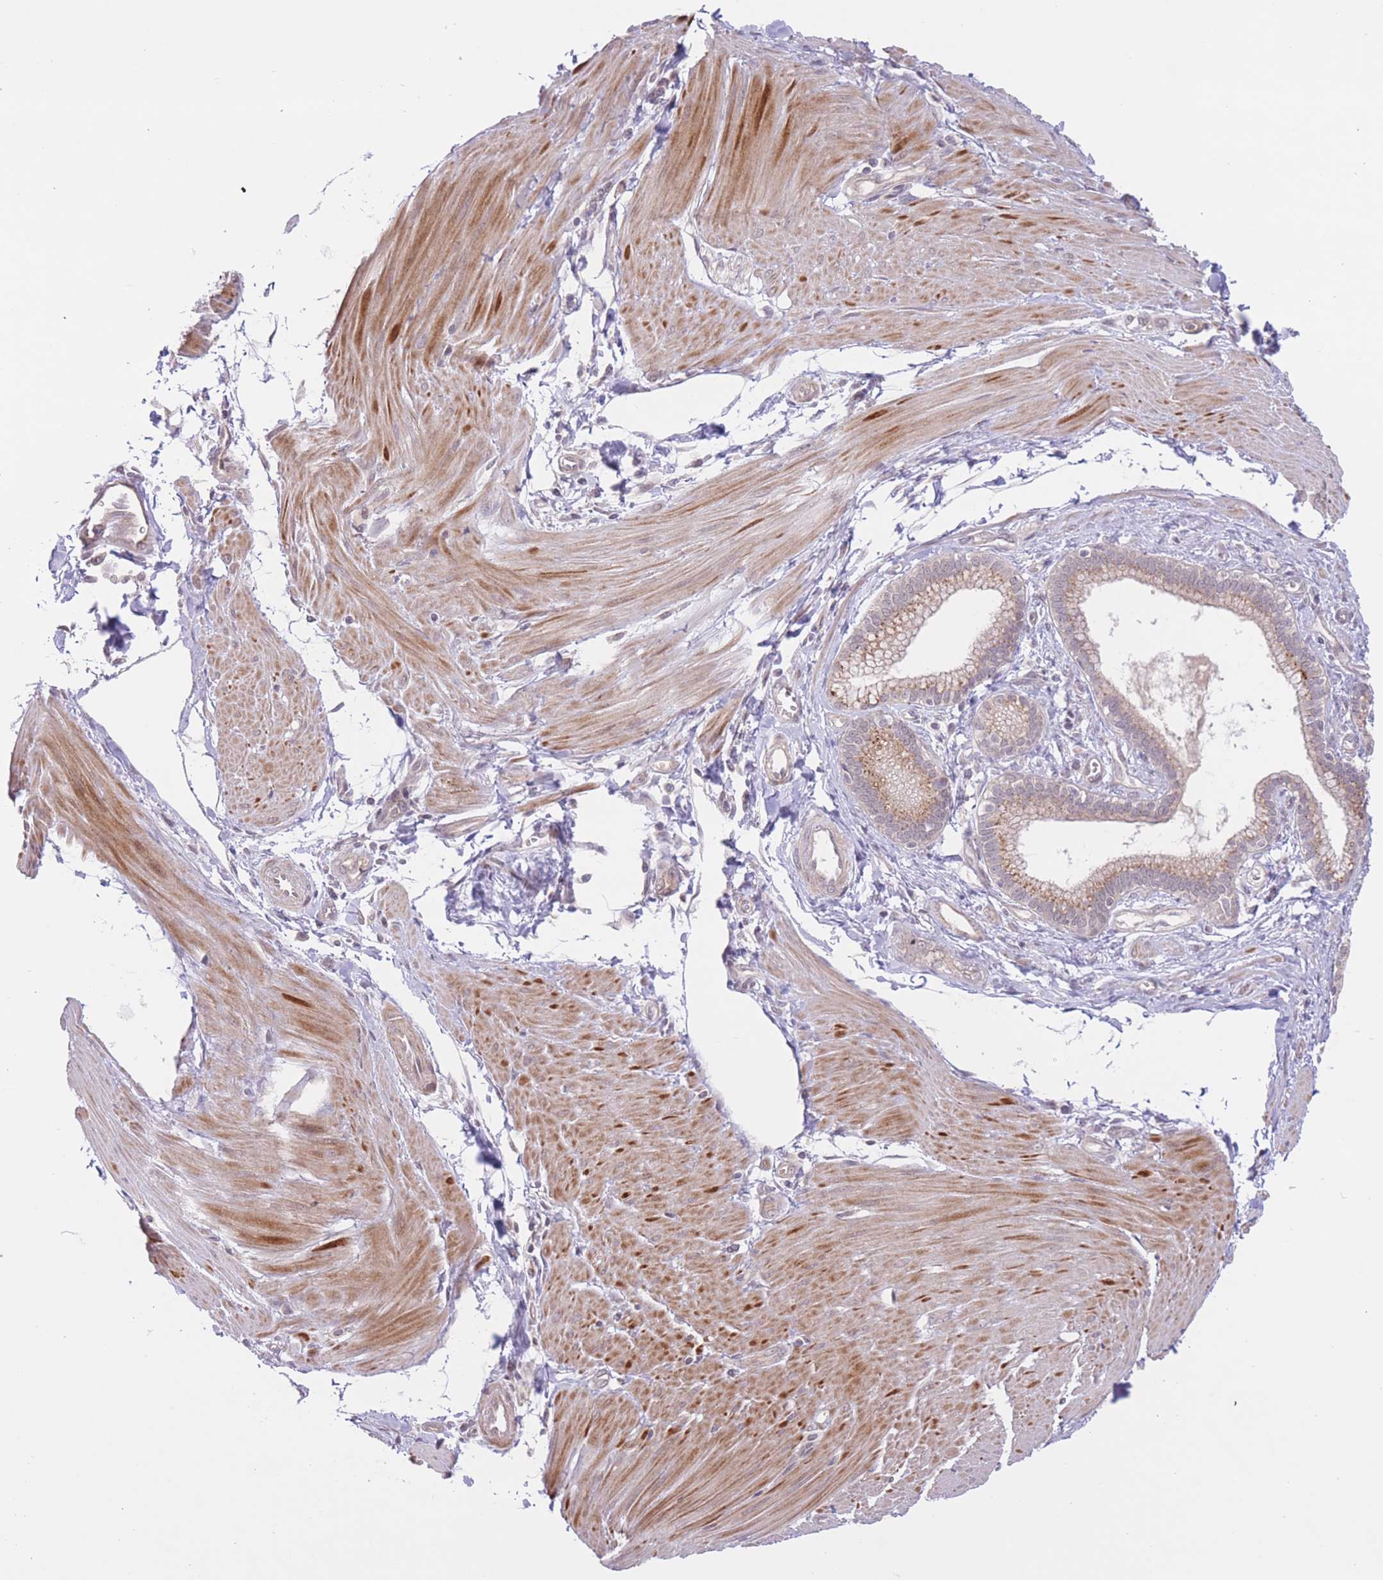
{"staining": {"intensity": "weak", "quantity": "25%-75%", "location": "cytoplasmic/membranous,nuclear"}, "tissue": "pancreatic cancer", "cell_type": "Tumor cells", "image_type": "cancer", "snomed": [{"axis": "morphology", "description": "Adenocarcinoma, NOS"}, {"axis": "topography", "description": "Pancreas"}], "caption": "Immunohistochemical staining of adenocarcinoma (pancreatic) displays low levels of weak cytoplasmic/membranous and nuclear staining in about 25%-75% of tumor cells. (Stains: DAB in brown, nuclei in blue, Microscopy: brightfield microscopy at high magnification).", "gene": "FUT5", "patient": {"sex": "male", "age": 78}}